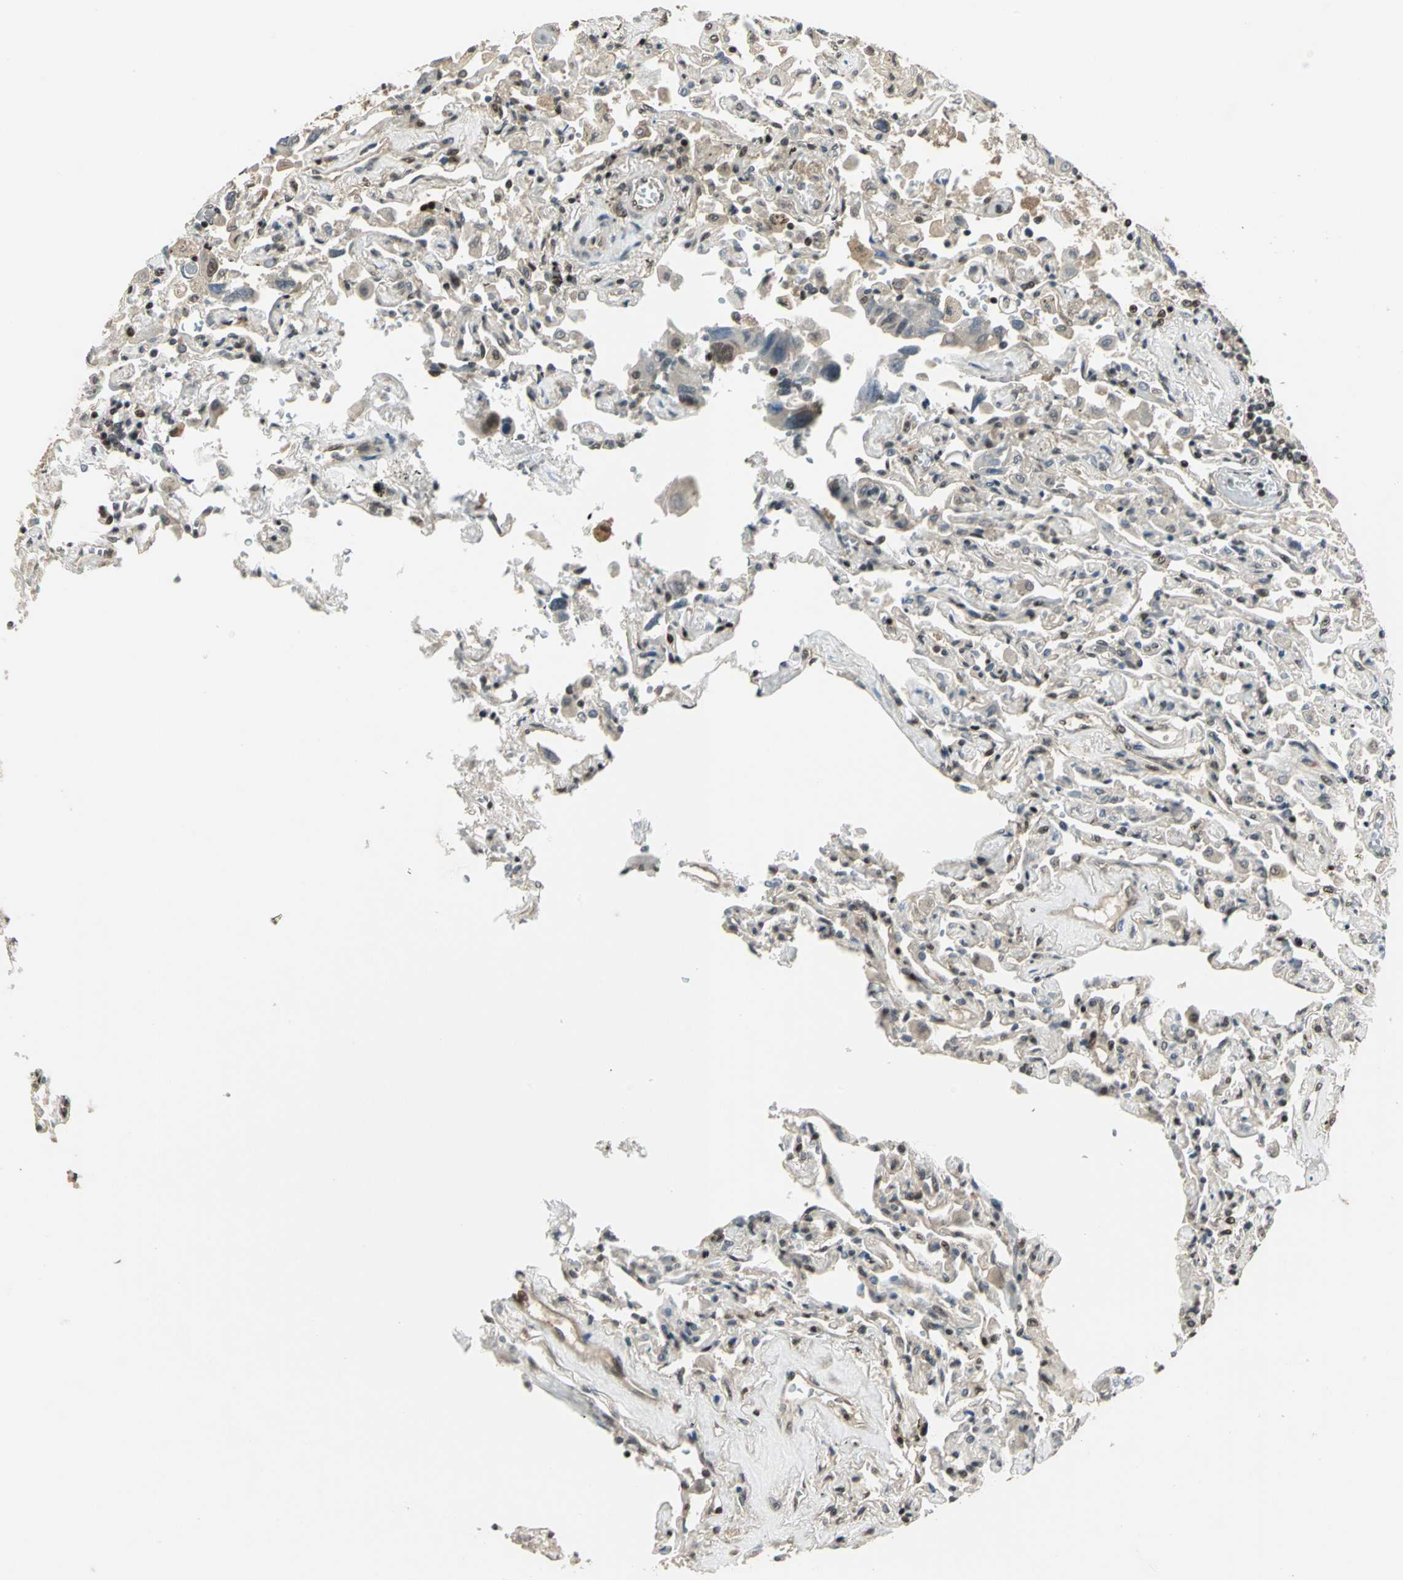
{"staining": {"intensity": "weak", "quantity": "25%-75%", "location": "cytoplasmic/membranous,nuclear"}, "tissue": "lung cancer", "cell_type": "Tumor cells", "image_type": "cancer", "snomed": [{"axis": "morphology", "description": "Adenocarcinoma, NOS"}, {"axis": "topography", "description": "Lung"}], "caption": "DAB immunohistochemical staining of human lung cancer (adenocarcinoma) demonstrates weak cytoplasmic/membranous and nuclear protein staining in about 25%-75% of tumor cells.", "gene": "PSMC3", "patient": {"sex": "male", "age": 64}}